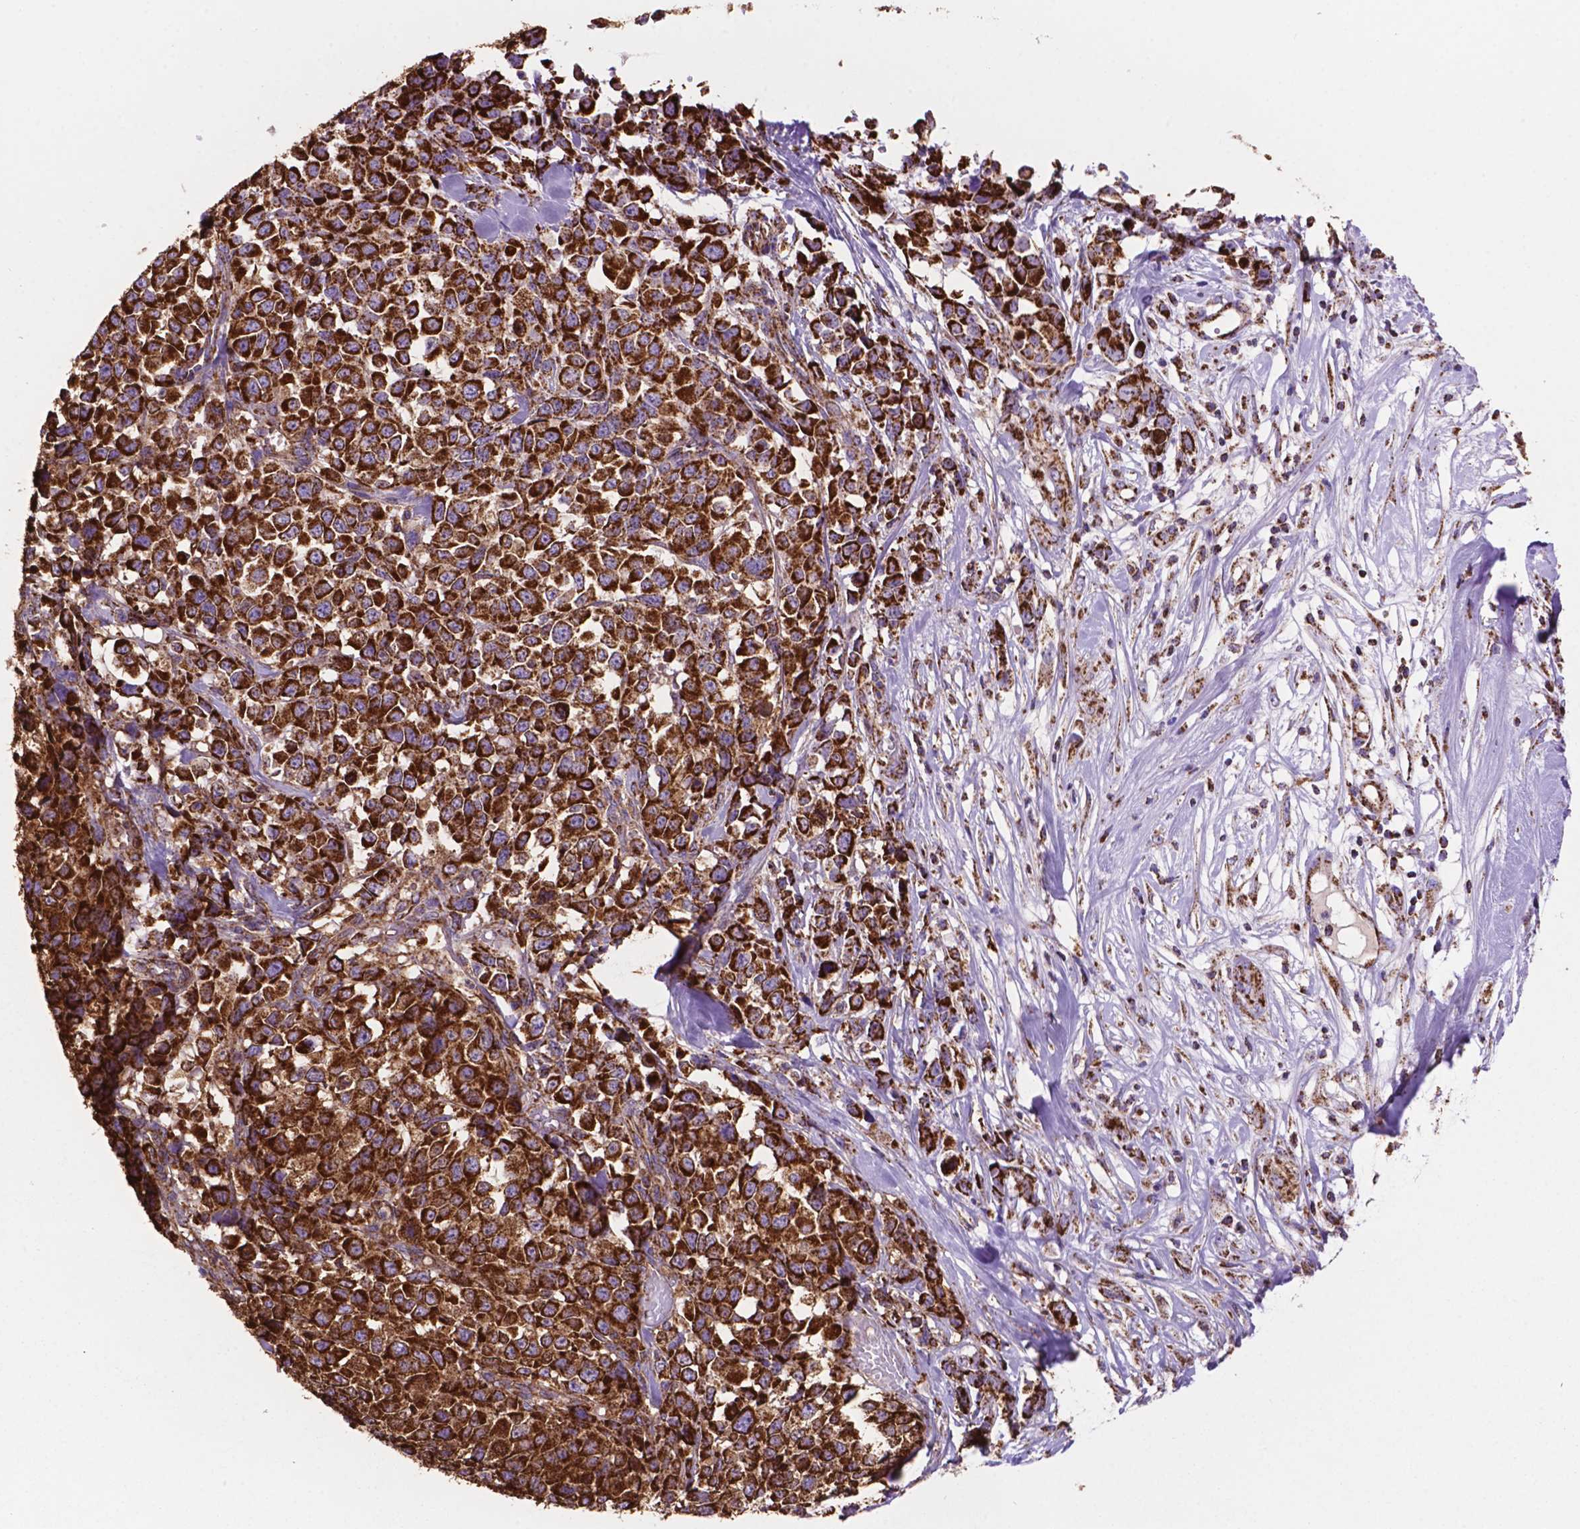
{"staining": {"intensity": "strong", "quantity": ">75%", "location": "cytoplasmic/membranous"}, "tissue": "melanoma", "cell_type": "Tumor cells", "image_type": "cancer", "snomed": [{"axis": "morphology", "description": "Malignant melanoma, Metastatic site"}, {"axis": "topography", "description": "Skin"}], "caption": "Approximately >75% of tumor cells in malignant melanoma (metastatic site) demonstrate strong cytoplasmic/membranous protein positivity as visualized by brown immunohistochemical staining.", "gene": "HSPD1", "patient": {"sex": "male", "age": 84}}